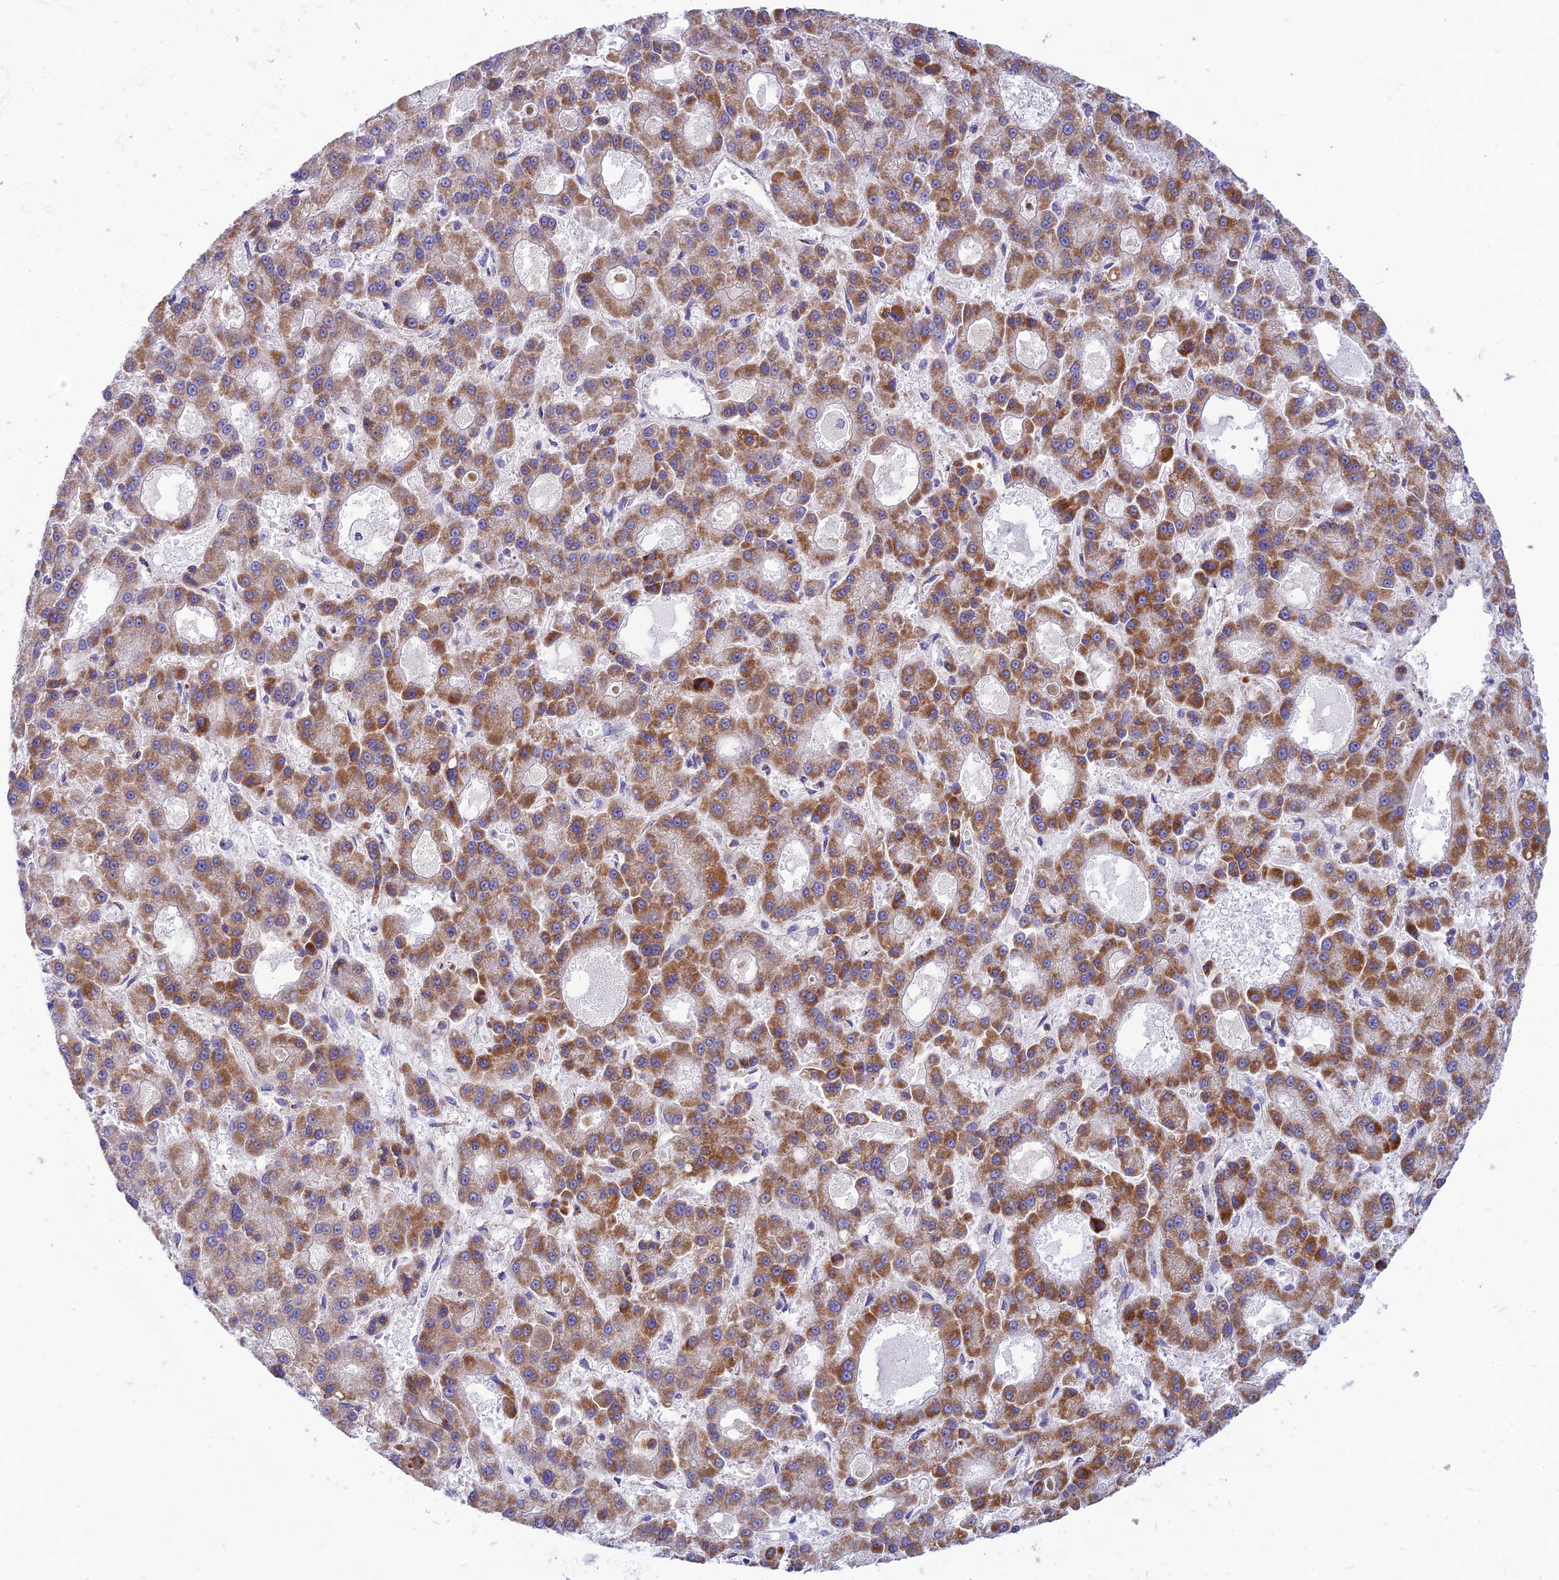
{"staining": {"intensity": "moderate", "quantity": ">75%", "location": "cytoplasmic/membranous"}, "tissue": "liver cancer", "cell_type": "Tumor cells", "image_type": "cancer", "snomed": [{"axis": "morphology", "description": "Carcinoma, Hepatocellular, NOS"}, {"axis": "topography", "description": "Liver"}], "caption": "Immunohistochemical staining of hepatocellular carcinoma (liver) displays medium levels of moderate cytoplasmic/membranous protein positivity in about >75% of tumor cells.", "gene": "PACC1", "patient": {"sex": "male", "age": 70}}